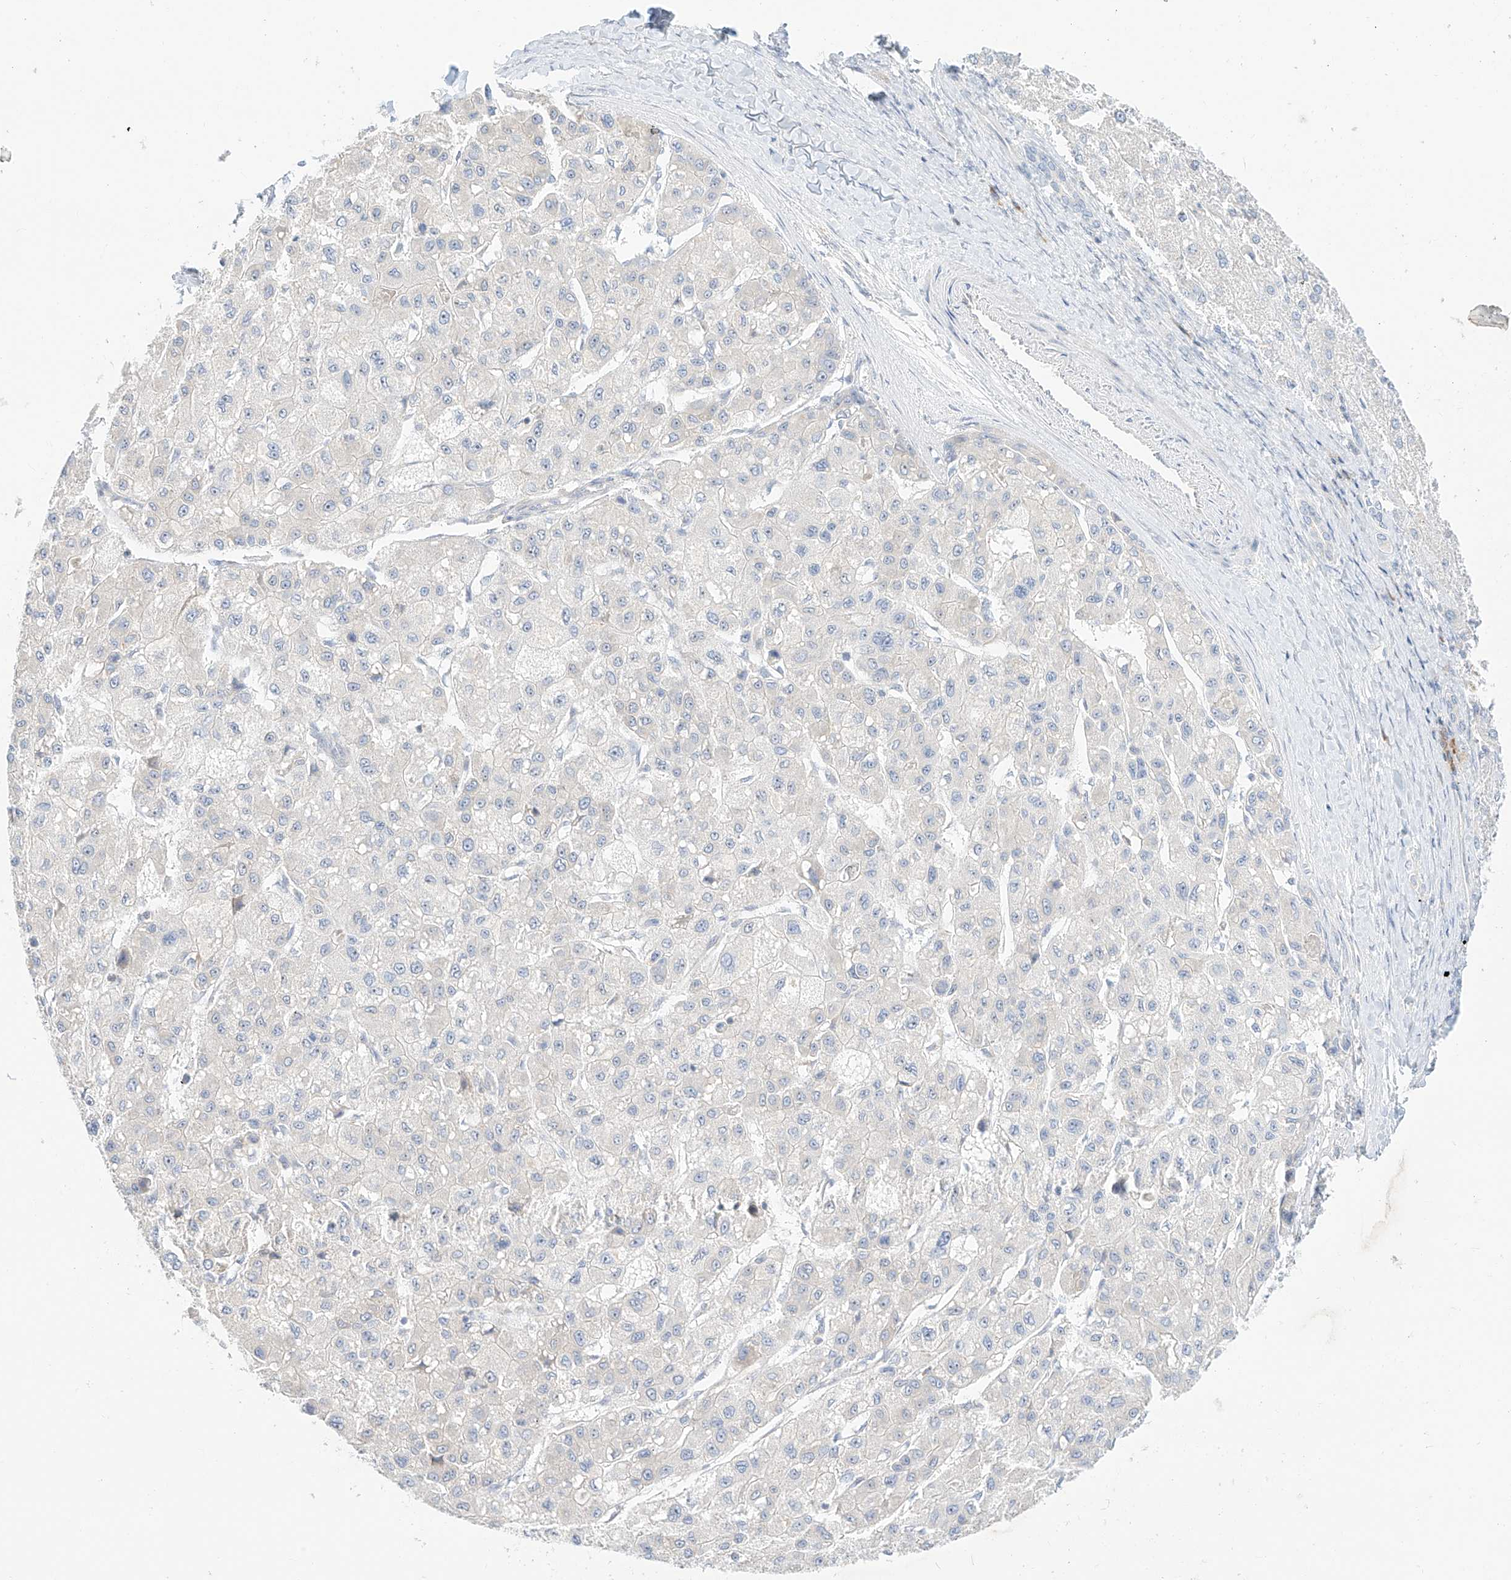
{"staining": {"intensity": "negative", "quantity": "none", "location": "none"}, "tissue": "liver cancer", "cell_type": "Tumor cells", "image_type": "cancer", "snomed": [{"axis": "morphology", "description": "Carcinoma, Hepatocellular, NOS"}, {"axis": "topography", "description": "Liver"}], "caption": "Liver hepatocellular carcinoma stained for a protein using immunohistochemistry (IHC) displays no staining tumor cells.", "gene": "SYTL3", "patient": {"sex": "male", "age": 80}}